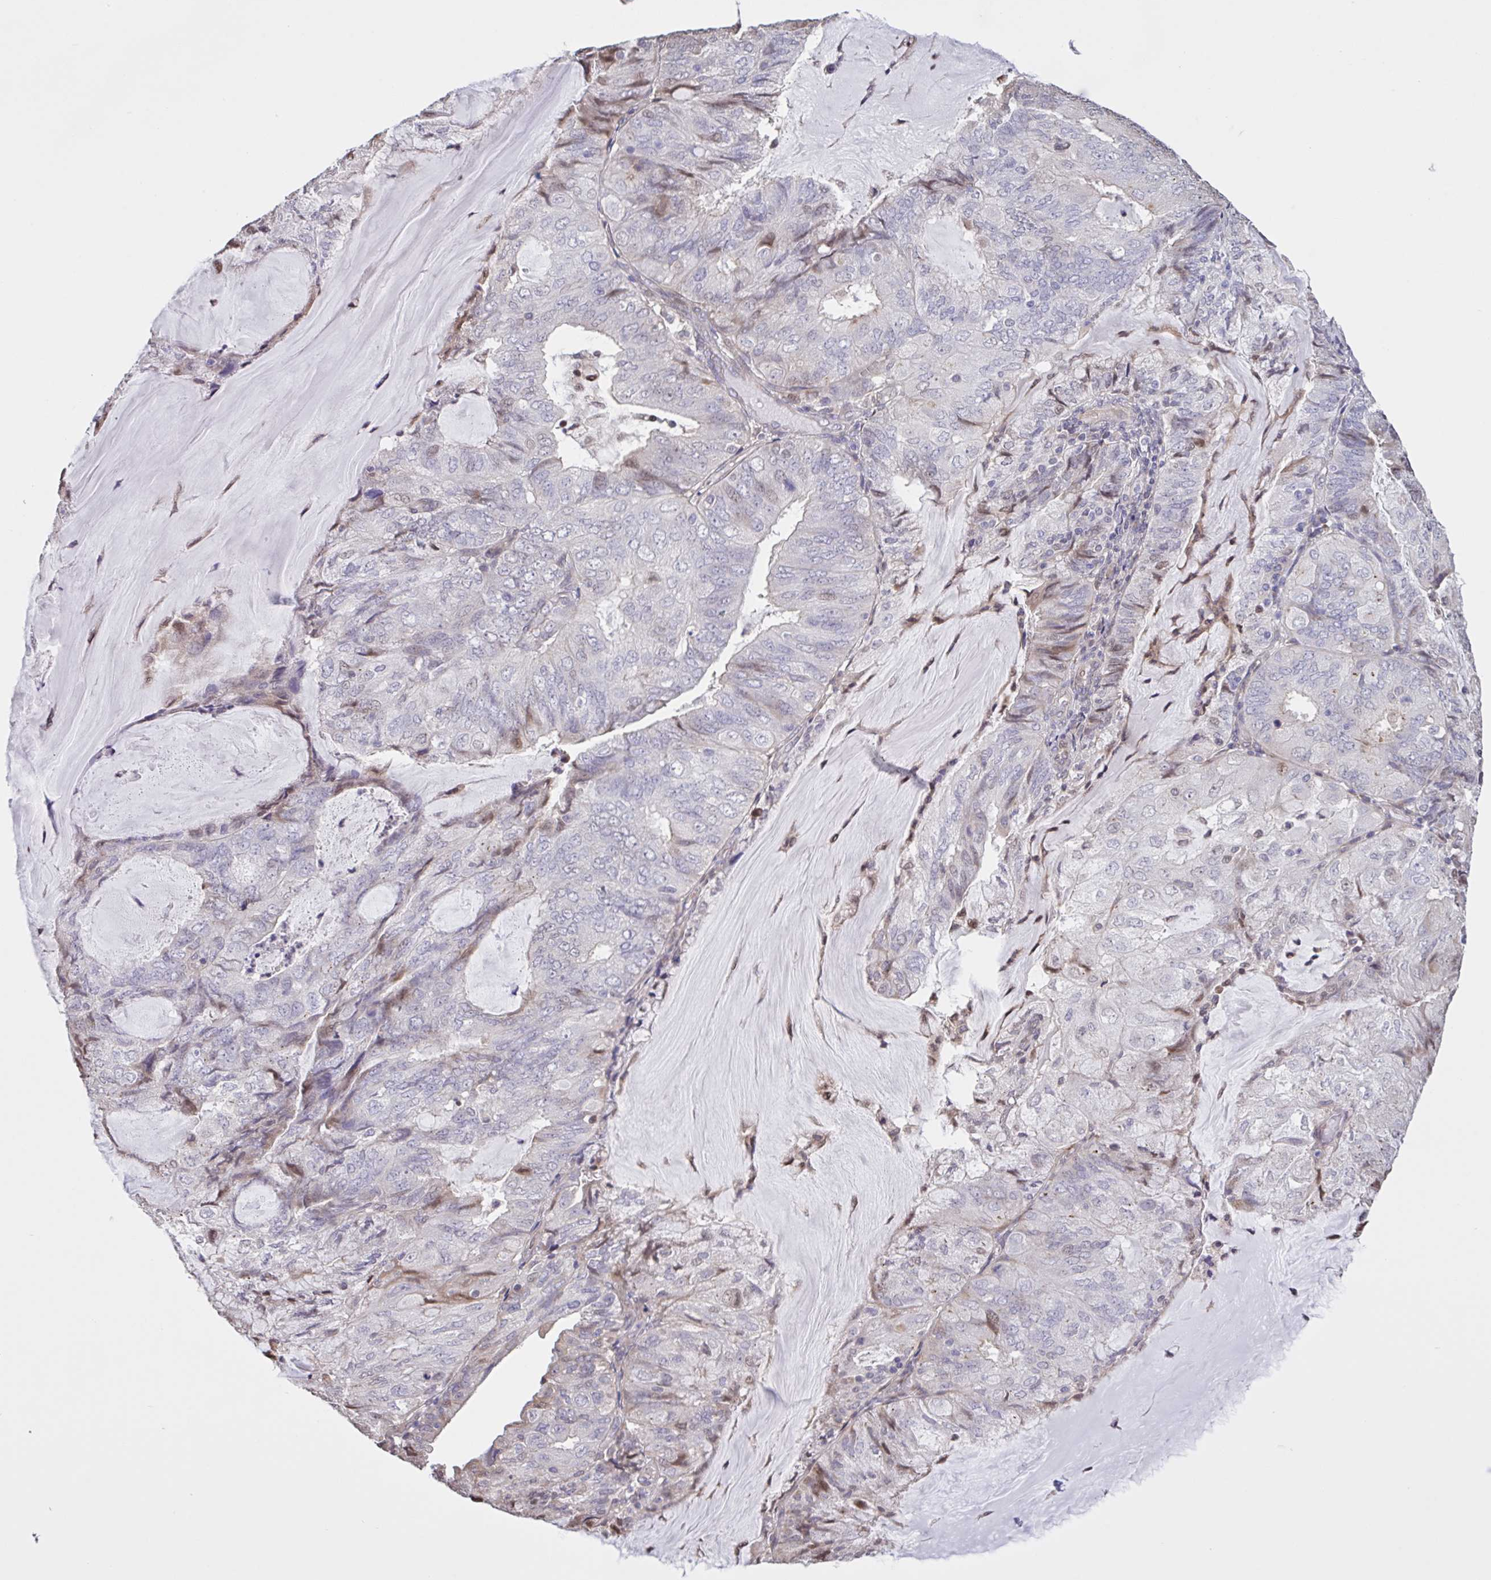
{"staining": {"intensity": "negative", "quantity": "none", "location": "none"}, "tissue": "endometrial cancer", "cell_type": "Tumor cells", "image_type": "cancer", "snomed": [{"axis": "morphology", "description": "Adenocarcinoma, NOS"}, {"axis": "topography", "description": "Endometrium"}], "caption": "Adenocarcinoma (endometrial) stained for a protein using IHC reveals no expression tumor cells.", "gene": "MRGPRX2", "patient": {"sex": "female", "age": 81}}